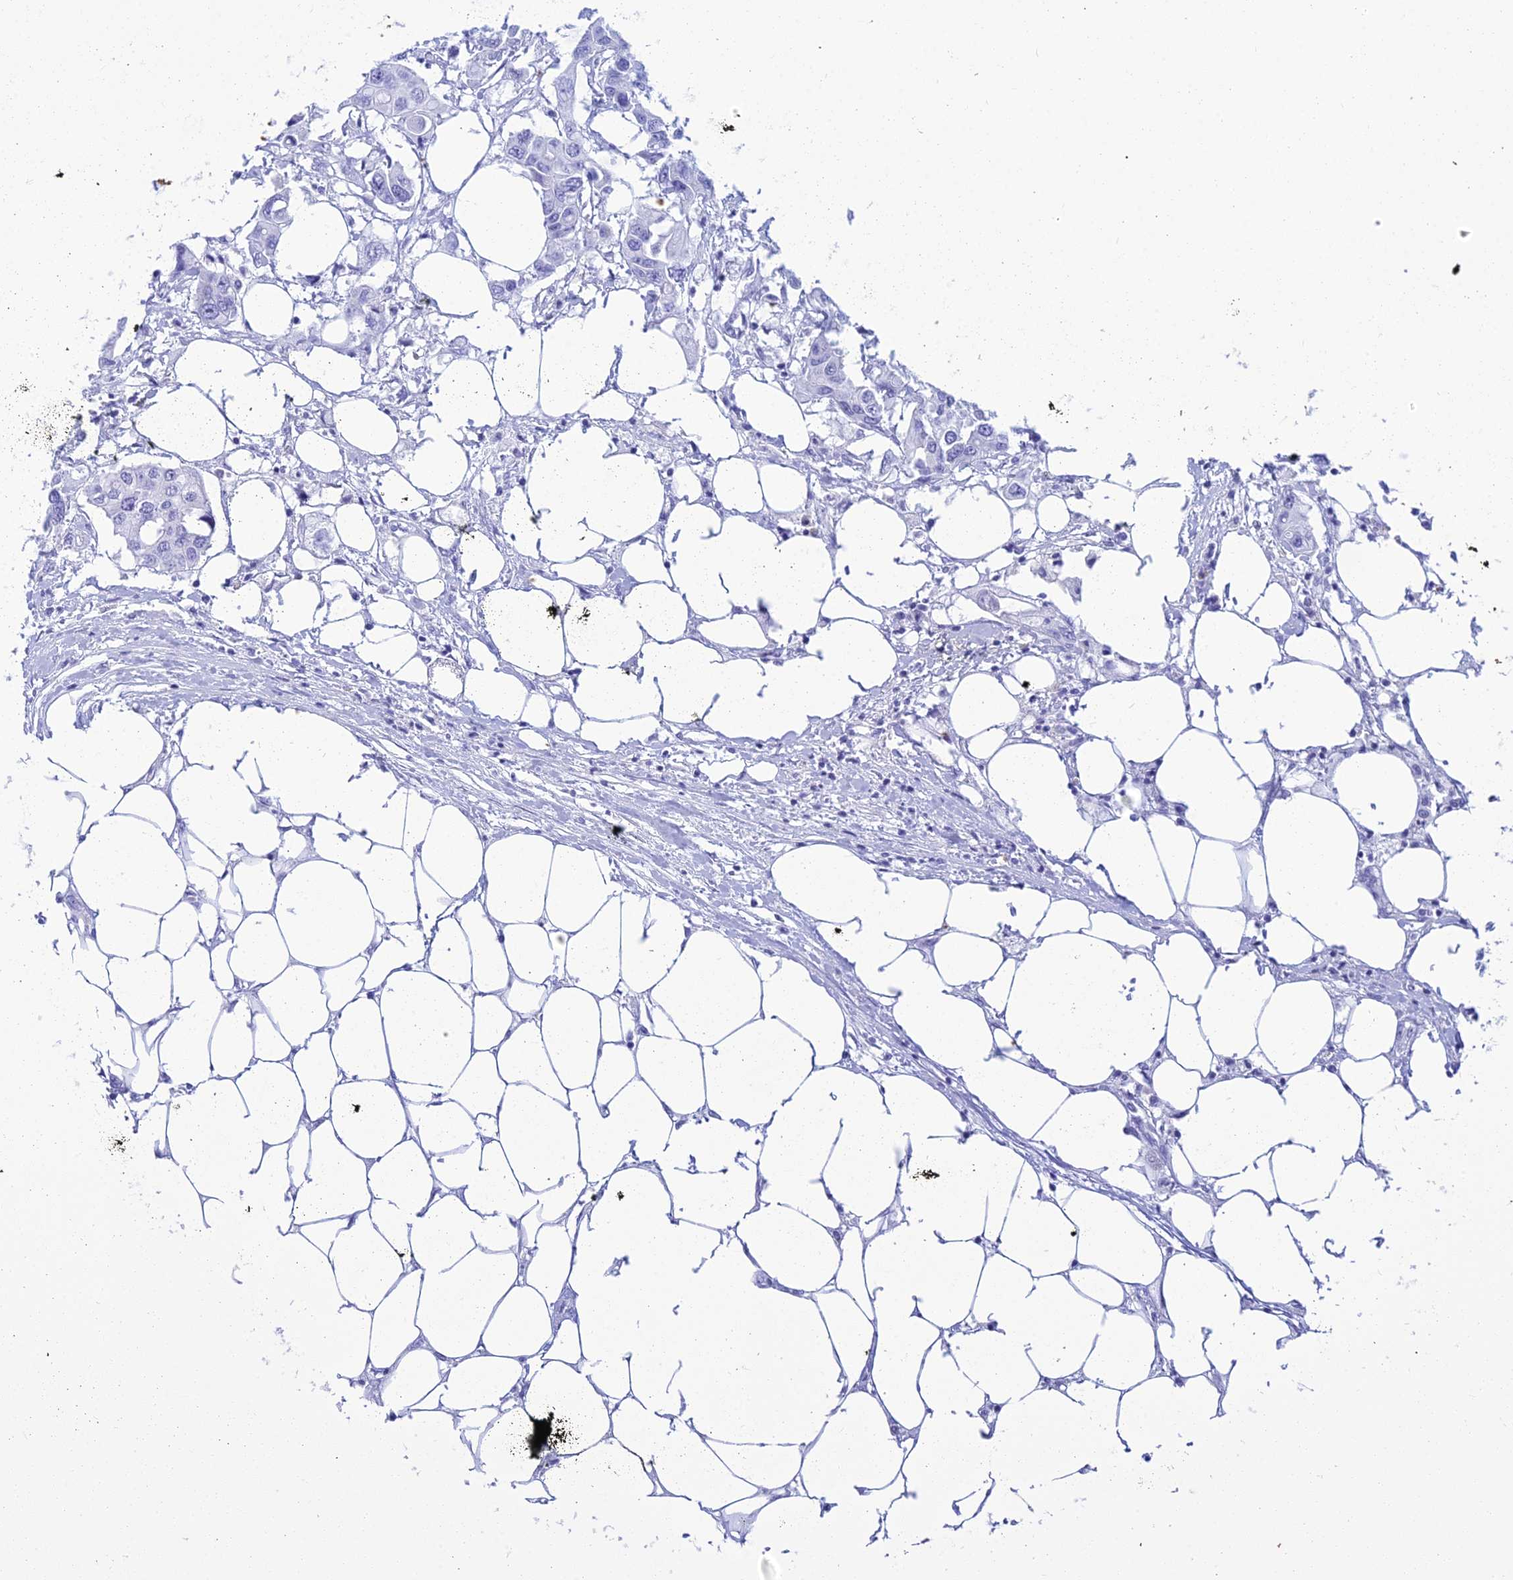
{"staining": {"intensity": "negative", "quantity": "none", "location": "none"}, "tissue": "colorectal cancer", "cell_type": "Tumor cells", "image_type": "cancer", "snomed": [{"axis": "morphology", "description": "Adenocarcinoma, NOS"}, {"axis": "topography", "description": "Colon"}], "caption": "Tumor cells are negative for brown protein staining in colorectal cancer (adenocarcinoma).", "gene": "ZNF442", "patient": {"sex": "male", "age": 77}}